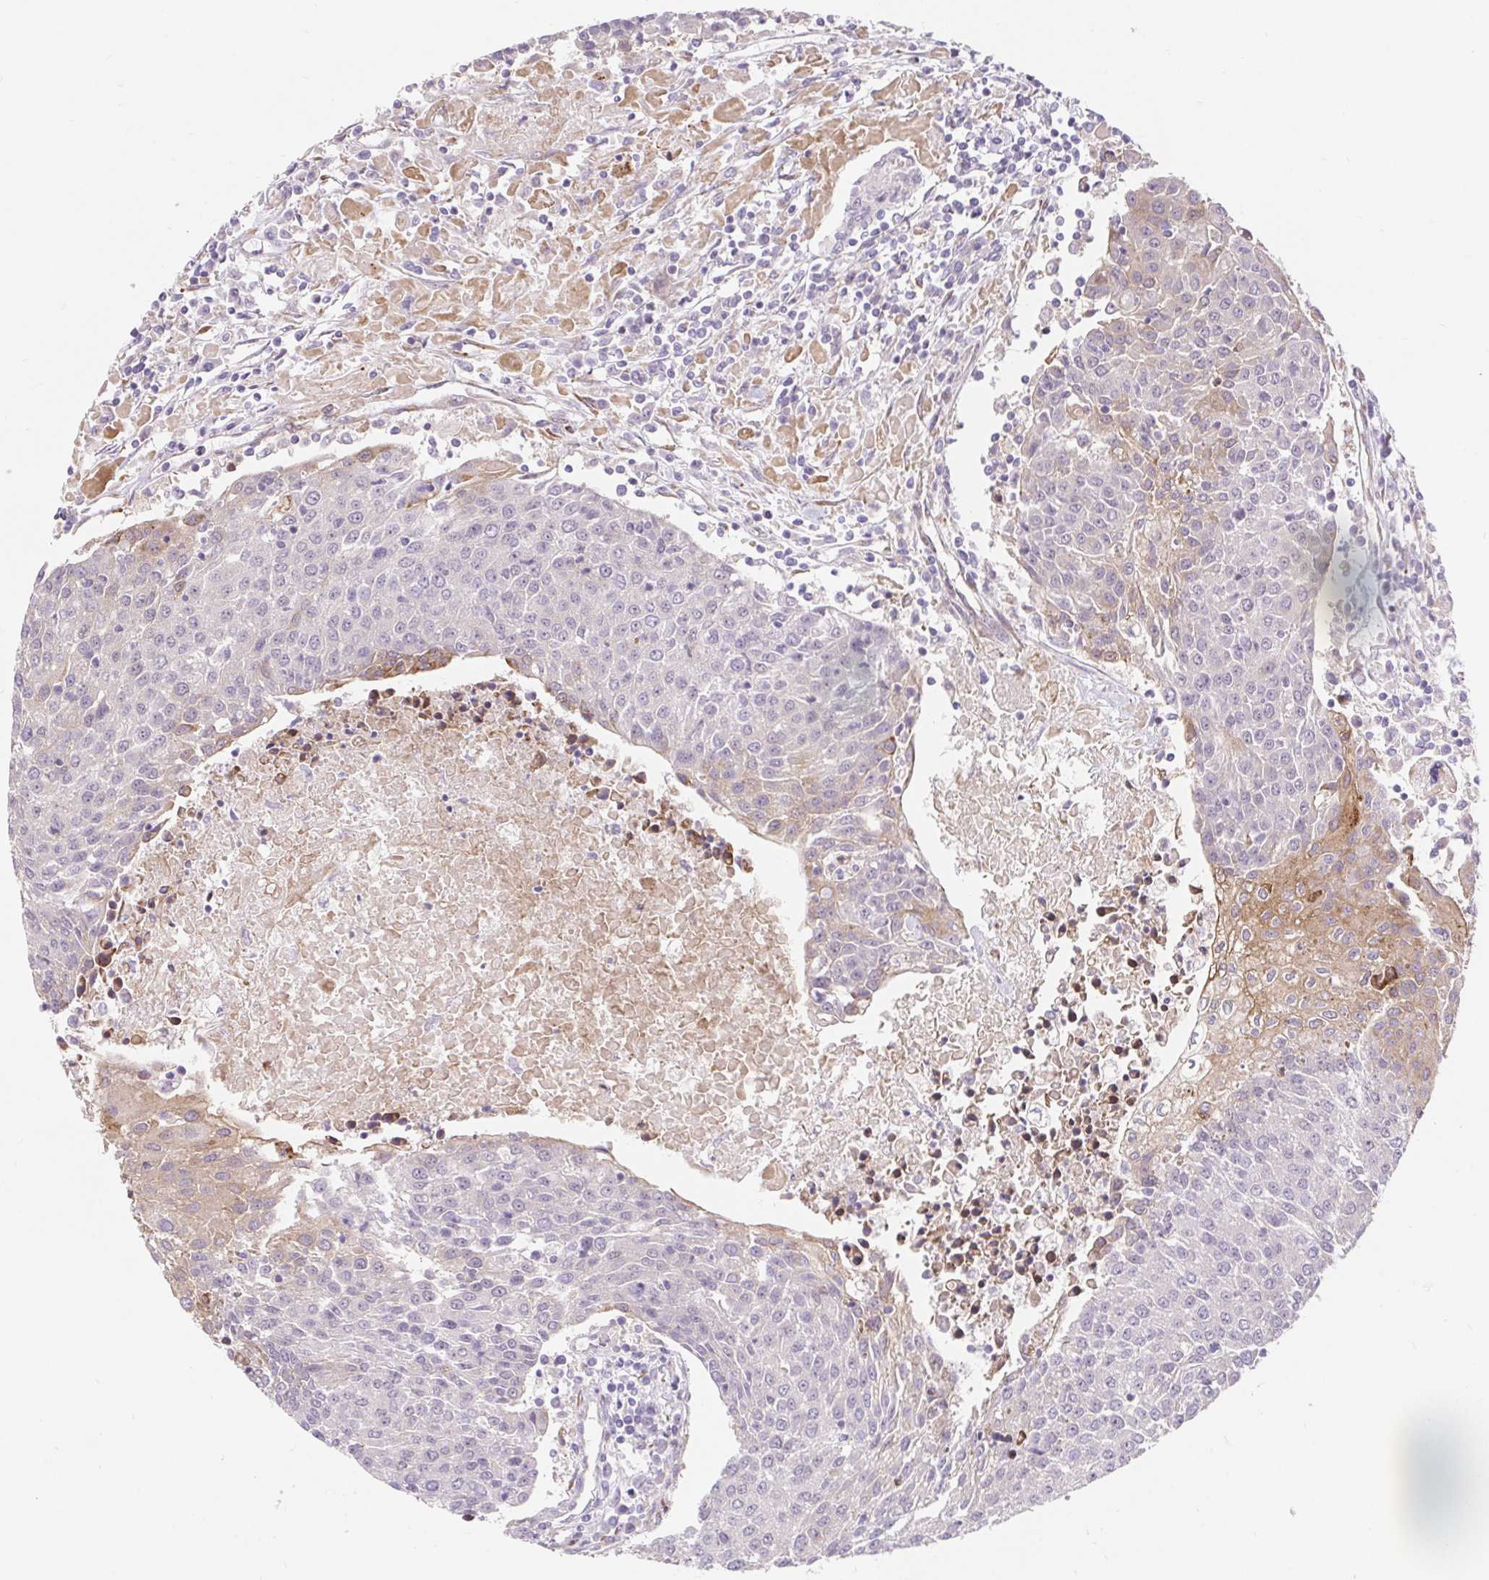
{"staining": {"intensity": "moderate", "quantity": "<25%", "location": "cytoplasmic/membranous"}, "tissue": "urothelial cancer", "cell_type": "Tumor cells", "image_type": "cancer", "snomed": [{"axis": "morphology", "description": "Urothelial carcinoma, High grade"}, {"axis": "topography", "description": "Urinary bladder"}], "caption": "IHC histopathology image of high-grade urothelial carcinoma stained for a protein (brown), which shows low levels of moderate cytoplasmic/membranous positivity in about <25% of tumor cells.", "gene": "LYPD5", "patient": {"sex": "female", "age": 85}}